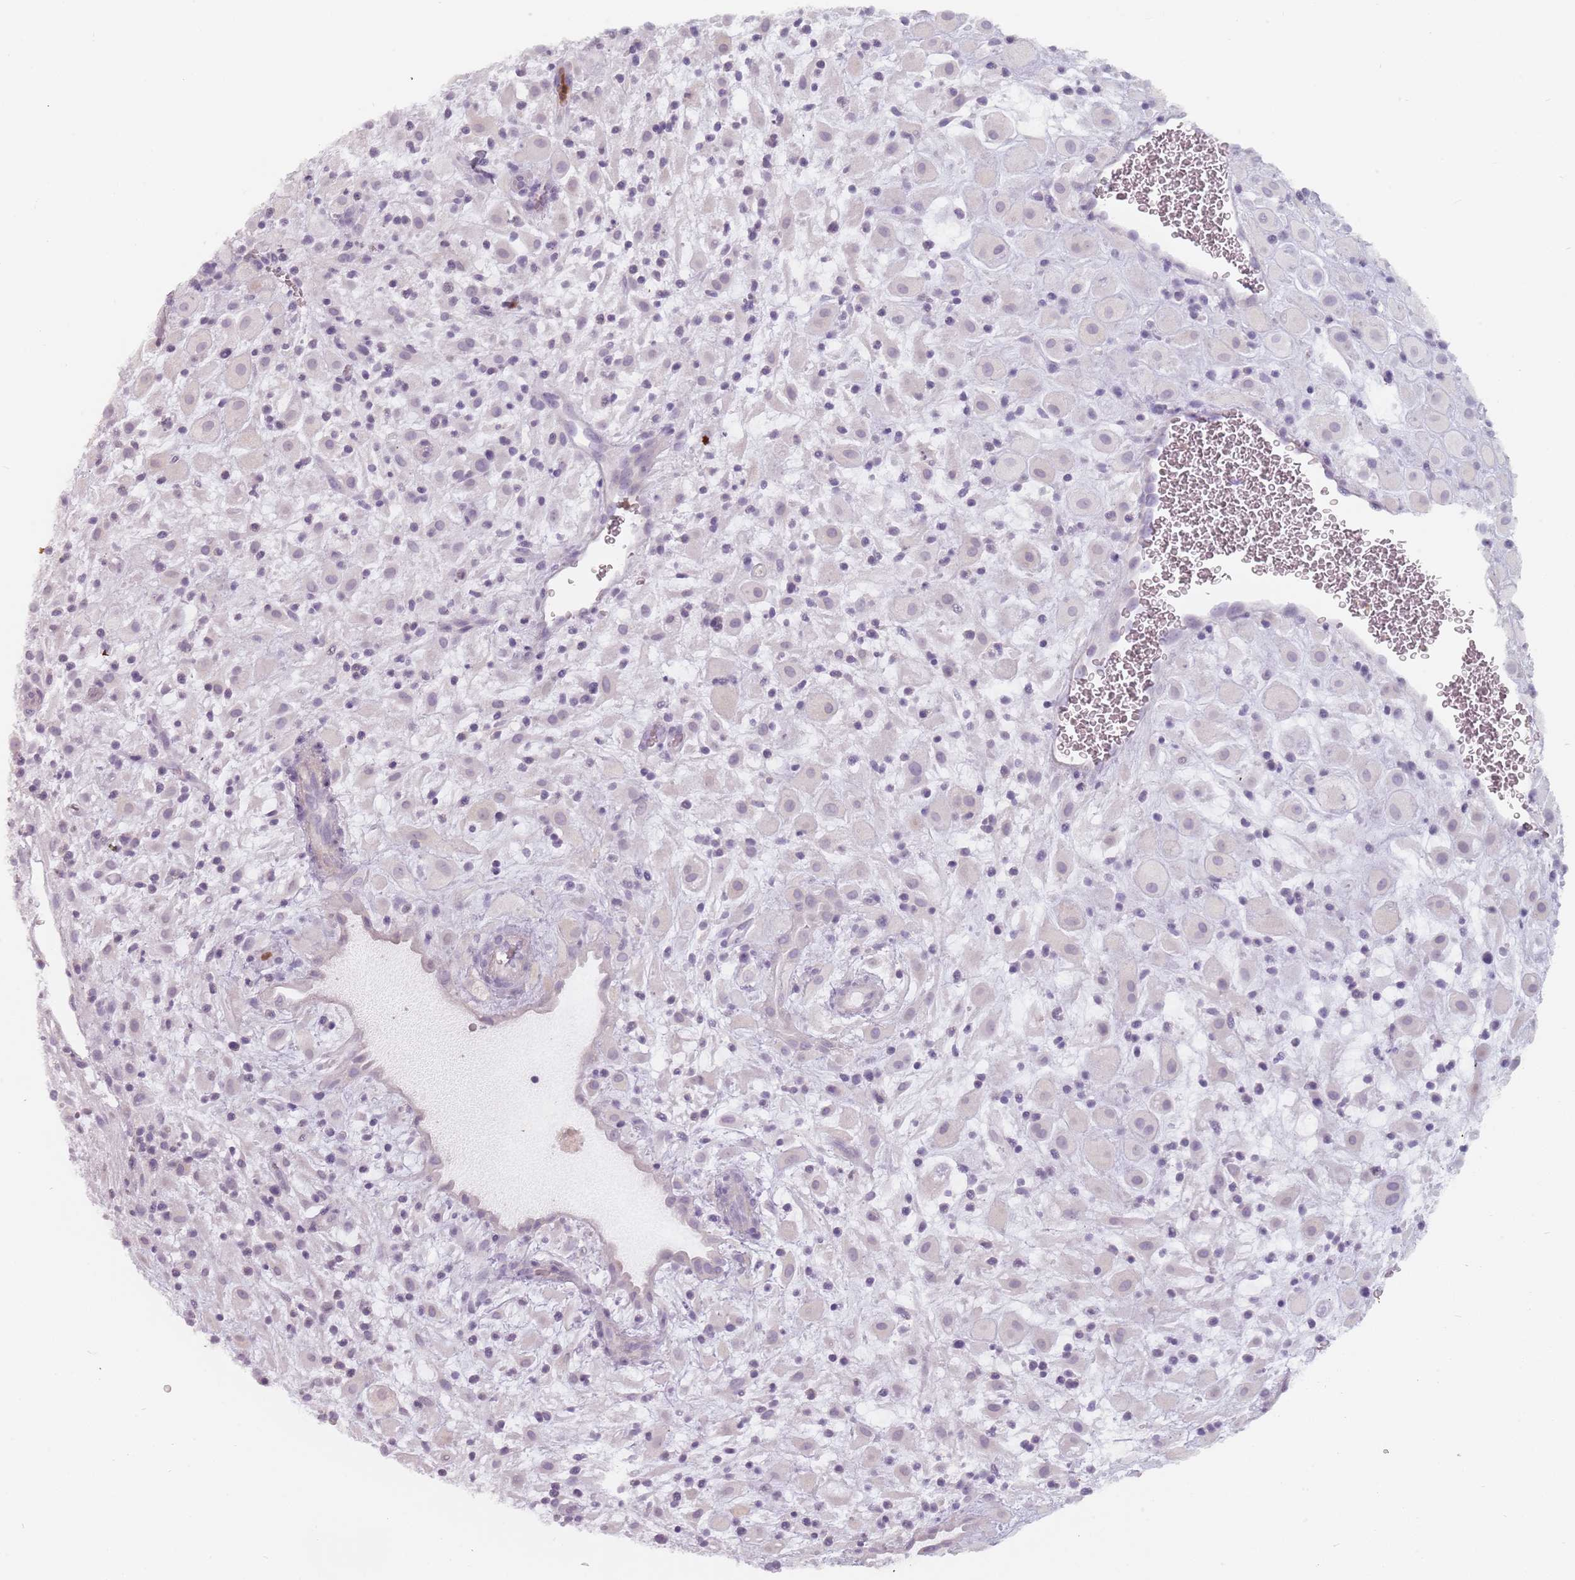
{"staining": {"intensity": "negative", "quantity": "none", "location": "none"}, "tissue": "placenta", "cell_type": "Decidual cells", "image_type": "normal", "snomed": [{"axis": "morphology", "description": "Normal tissue, NOS"}, {"axis": "topography", "description": "Placenta"}], "caption": "A photomicrograph of placenta stained for a protein demonstrates no brown staining in decidual cells. (Brightfield microscopy of DAB immunohistochemistry at high magnification).", "gene": "ZNF584", "patient": {"sex": "female", "age": 35}}